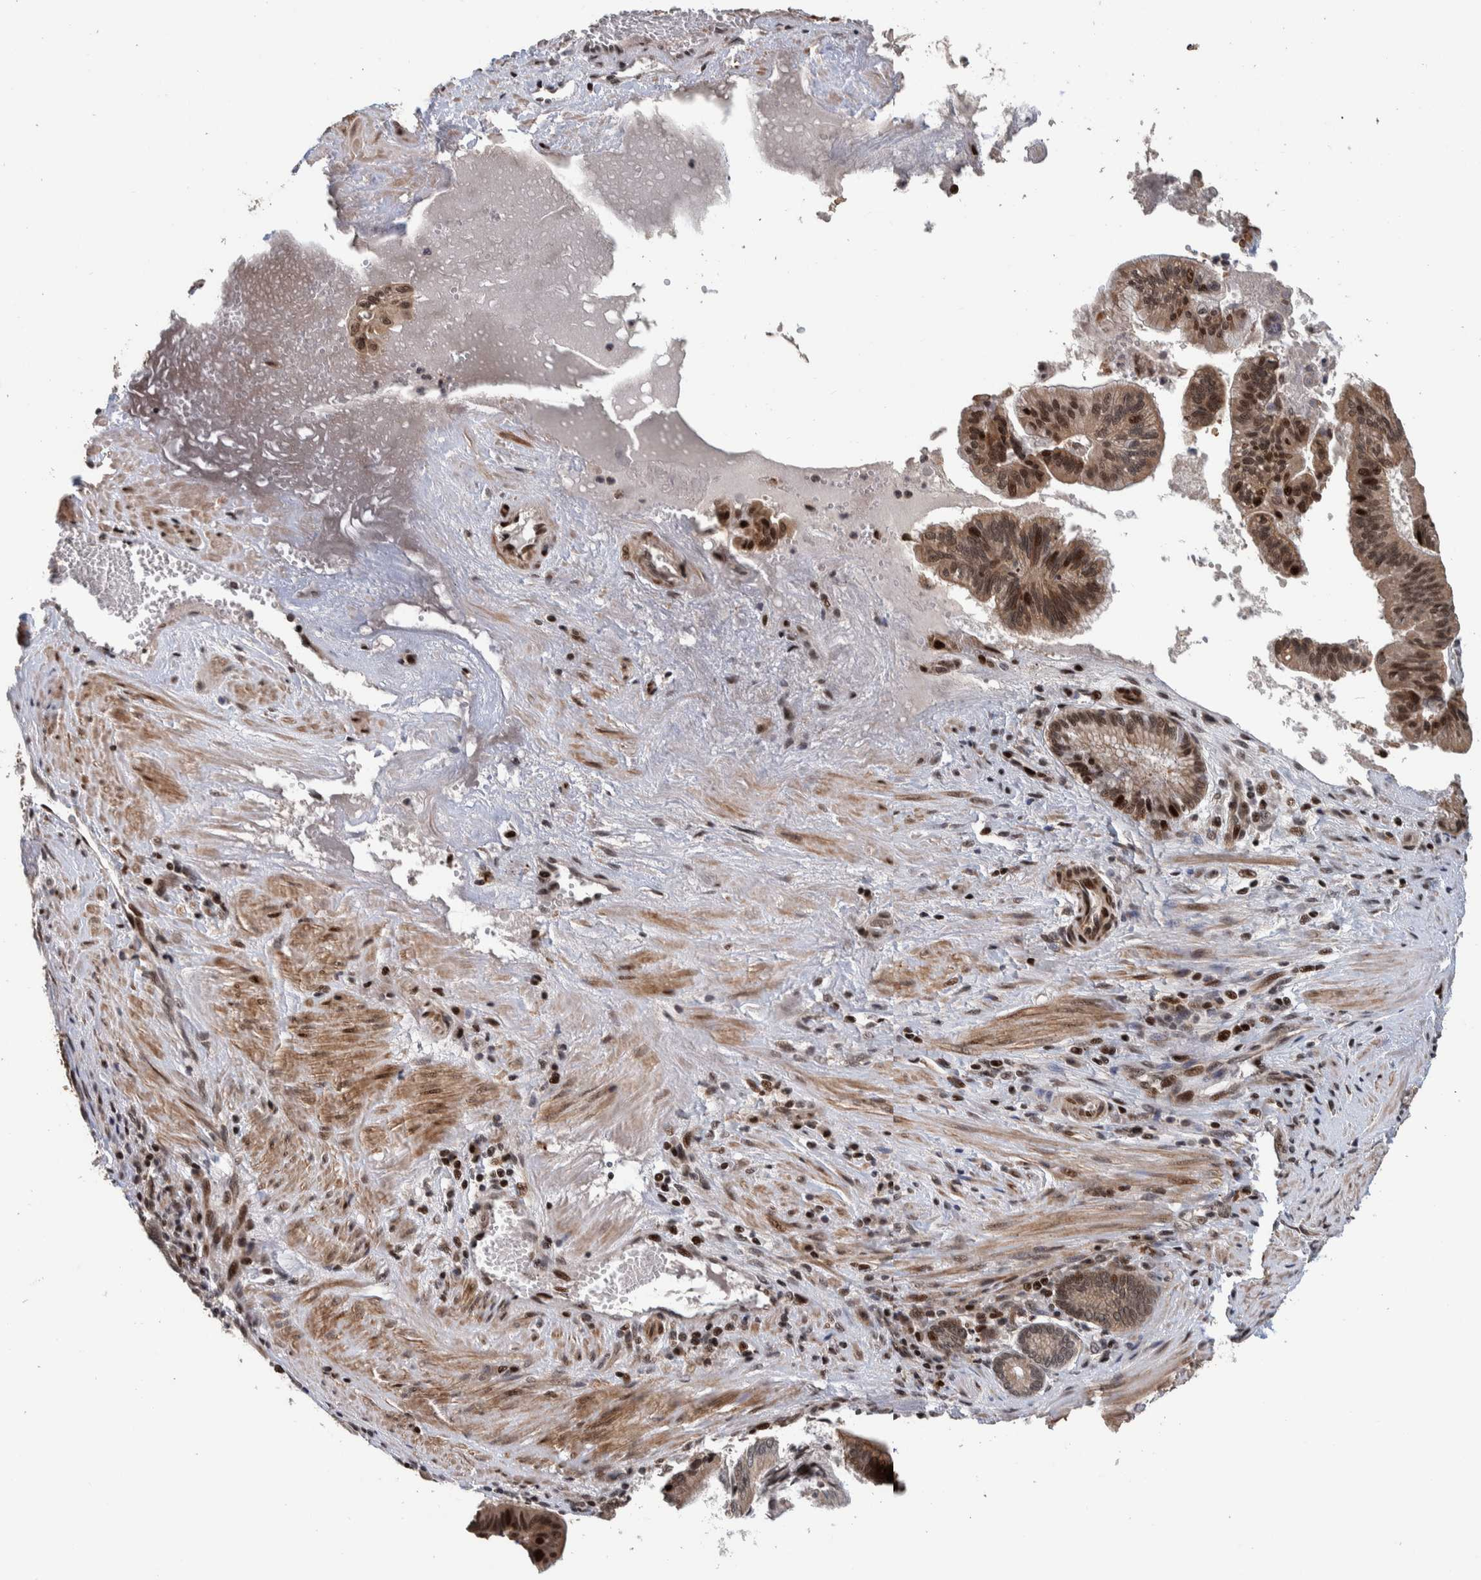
{"staining": {"intensity": "moderate", "quantity": "25%-75%", "location": "cytoplasmic/membranous,nuclear"}, "tissue": "pancreatic cancer", "cell_type": "Tumor cells", "image_type": "cancer", "snomed": [{"axis": "morphology", "description": "Adenocarcinoma, NOS"}, {"axis": "topography", "description": "Pancreas"}], "caption": "Pancreatic adenocarcinoma stained with immunohistochemistry reveals moderate cytoplasmic/membranous and nuclear expression in about 25%-75% of tumor cells.", "gene": "CHD4", "patient": {"sex": "male", "age": 82}}